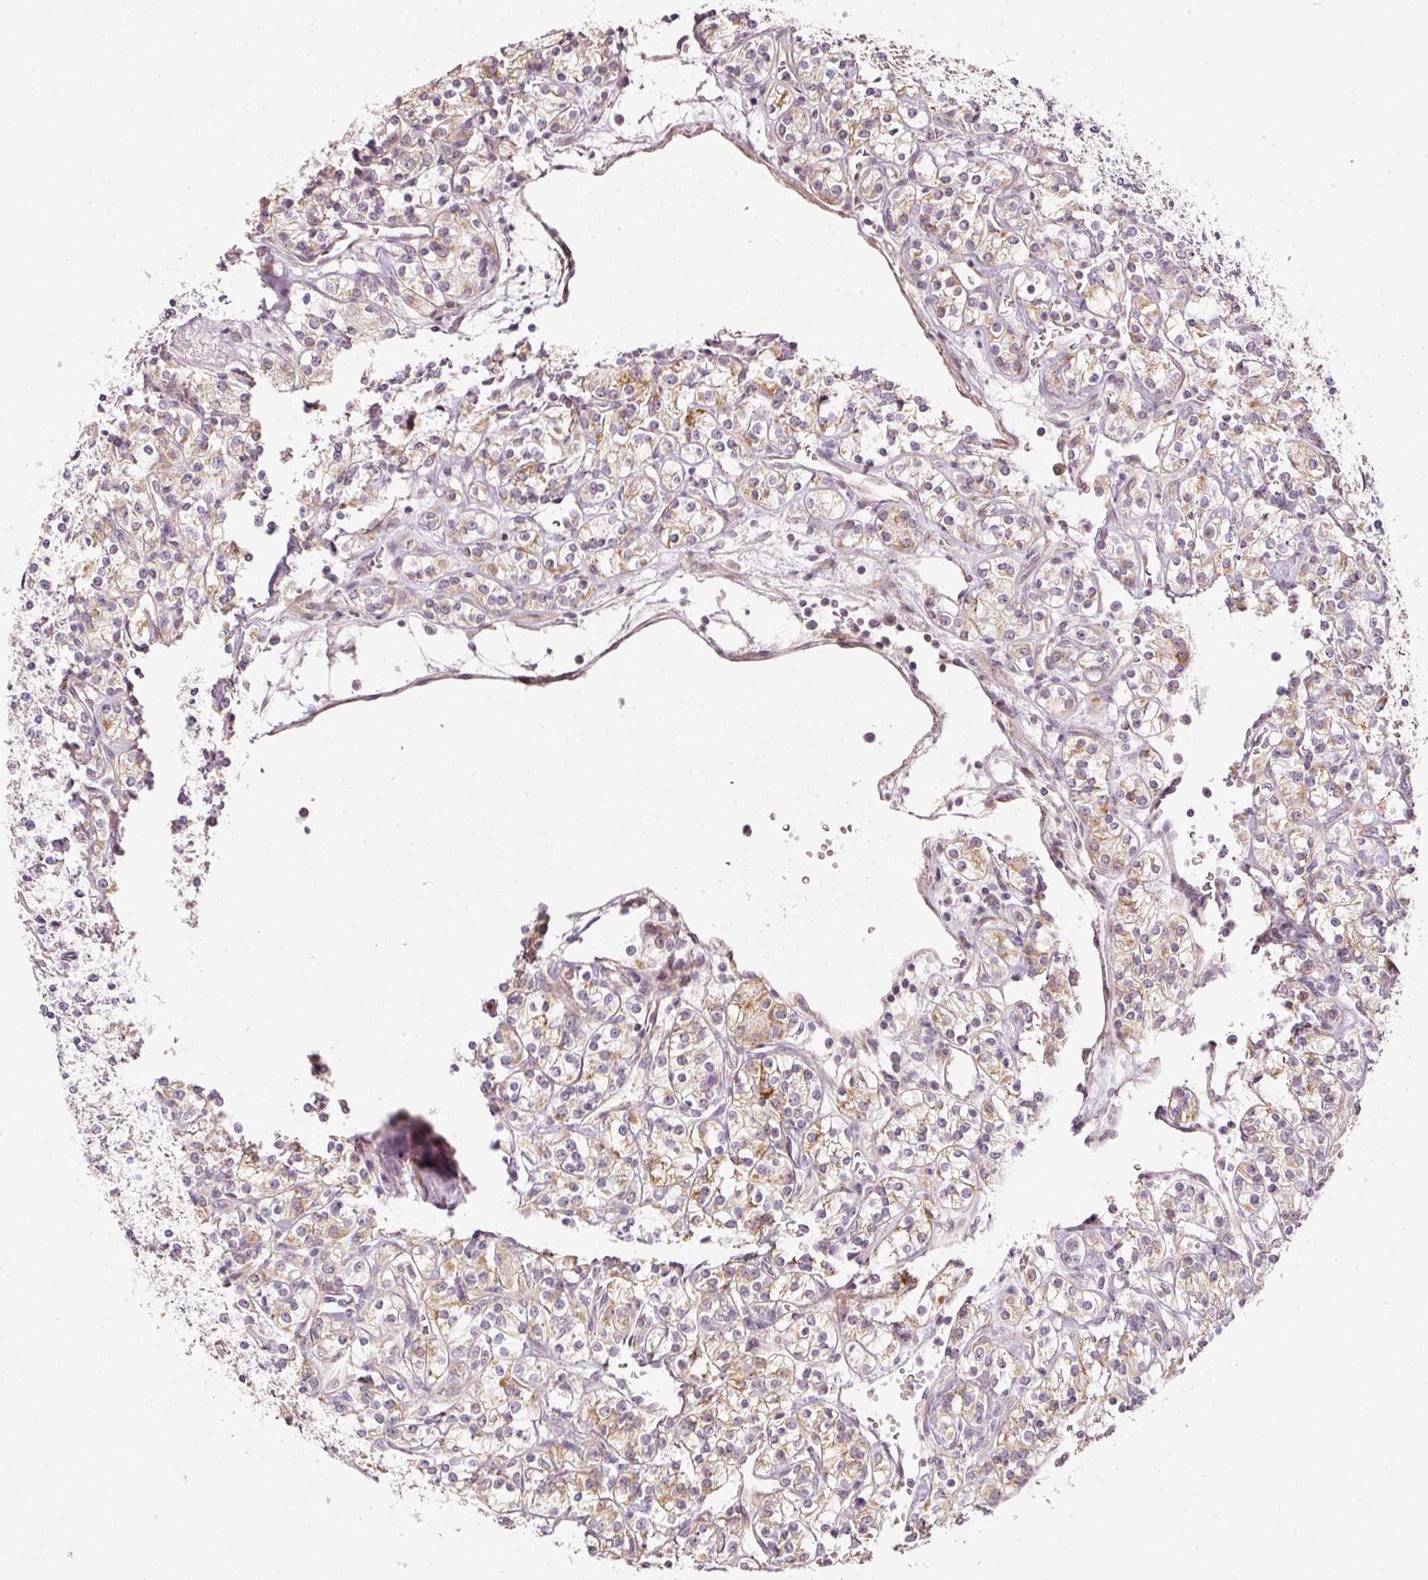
{"staining": {"intensity": "weak", "quantity": "25%-75%", "location": "cytoplasmic/membranous"}, "tissue": "renal cancer", "cell_type": "Tumor cells", "image_type": "cancer", "snomed": [{"axis": "morphology", "description": "Adenocarcinoma, NOS"}, {"axis": "topography", "description": "Kidney"}], "caption": "Renal cancer stained with a brown dye demonstrates weak cytoplasmic/membranous positive positivity in approximately 25%-75% of tumor cells.", "gene": "ARHGAP22", "patient": {"sex": "male", "age": 77}}